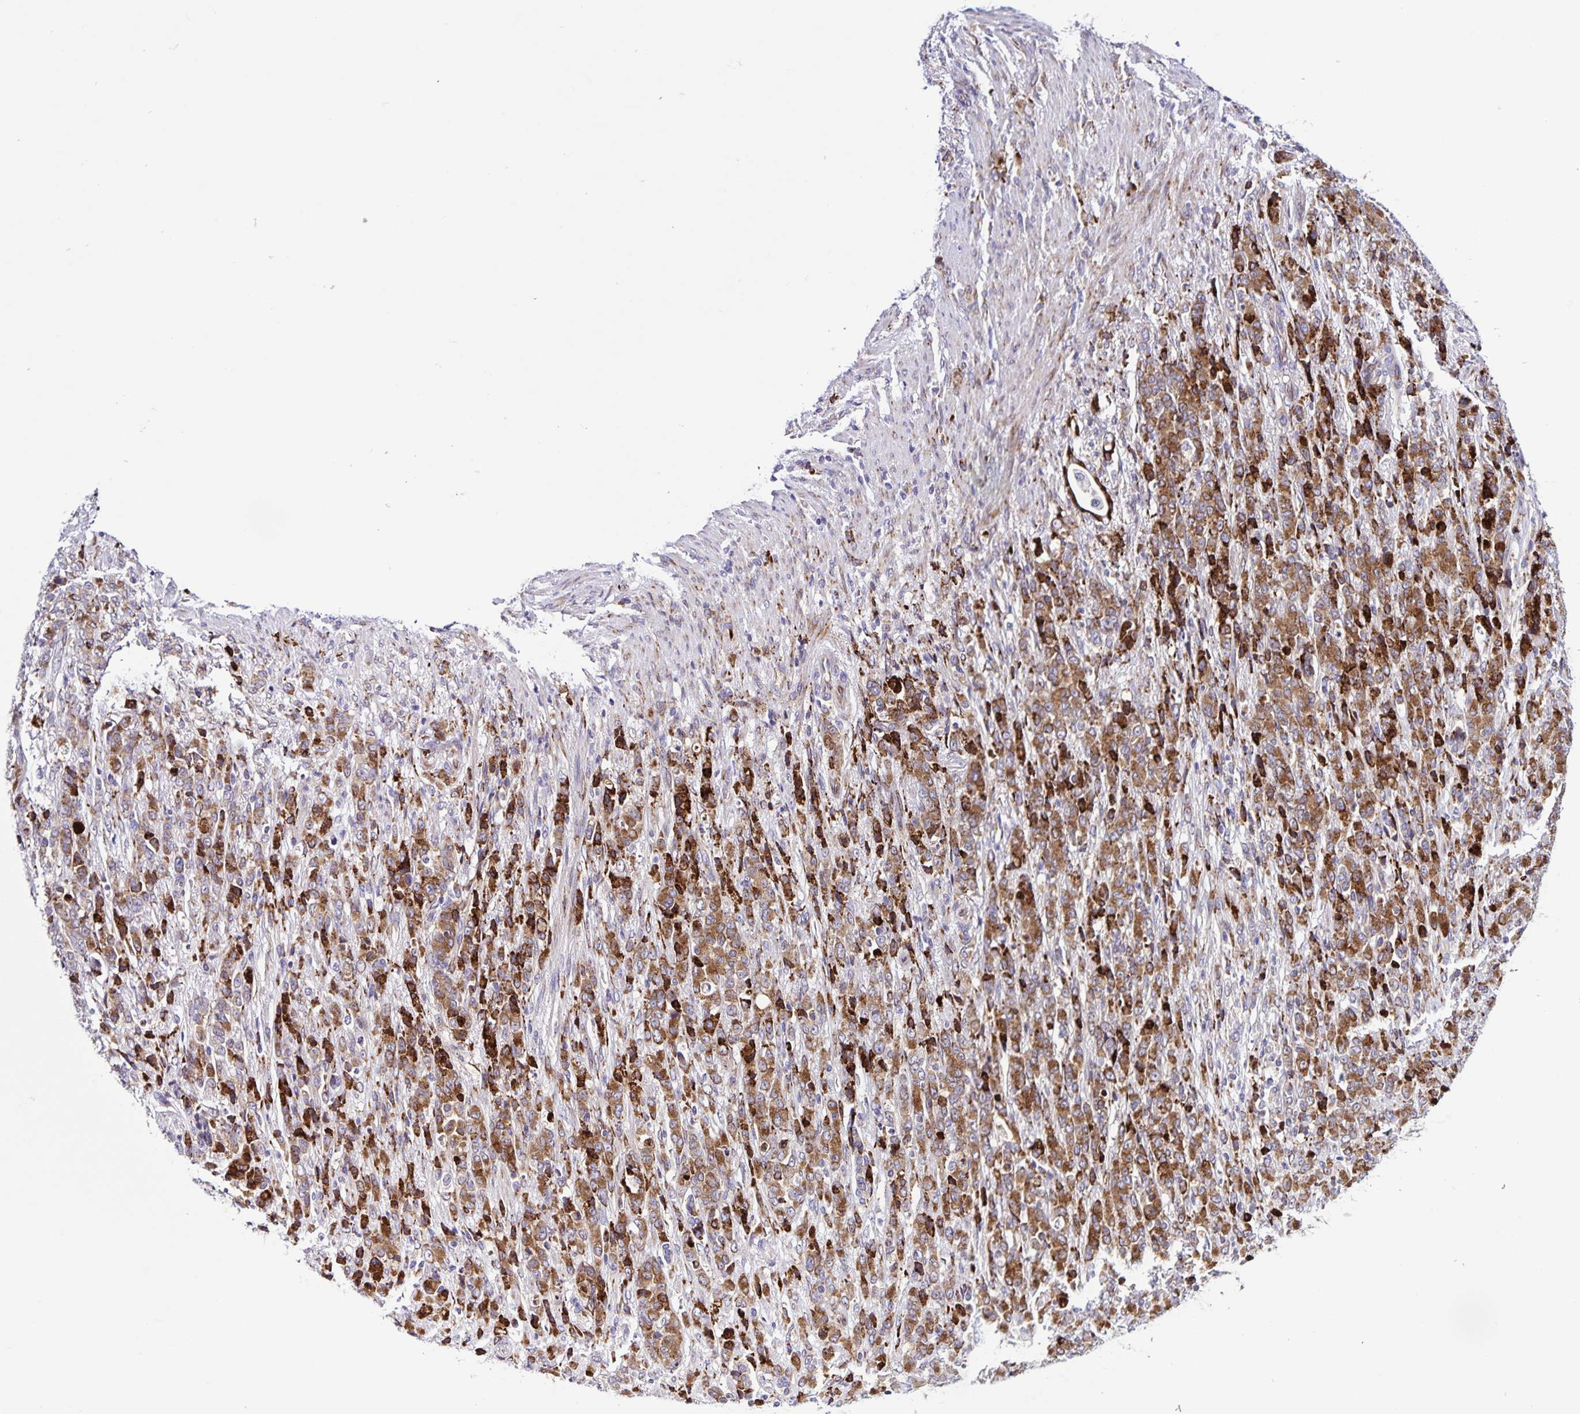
{"staining": {"intensity": "moderate", "quantity": ">75%", "location": "cytoplasmic/membranous"}, "tissue": "stomach cancer", "cell_type": "Tumor cells", "image_type": "cancer", "snomed": [{"axis": "morphology", "description": "Adenocarcinoma, NOS"}, {"axis": "topography", "description": "Stomach"}], "caption": "Human stomach cancer (adenocarcinoma) stained with a brown dye reveals moderate cytoplasmic/membranous positive positivity in about >75% of tumor cells.", "gene": "OSBPL5", "patient": {"sex": "female", "age": 79}}